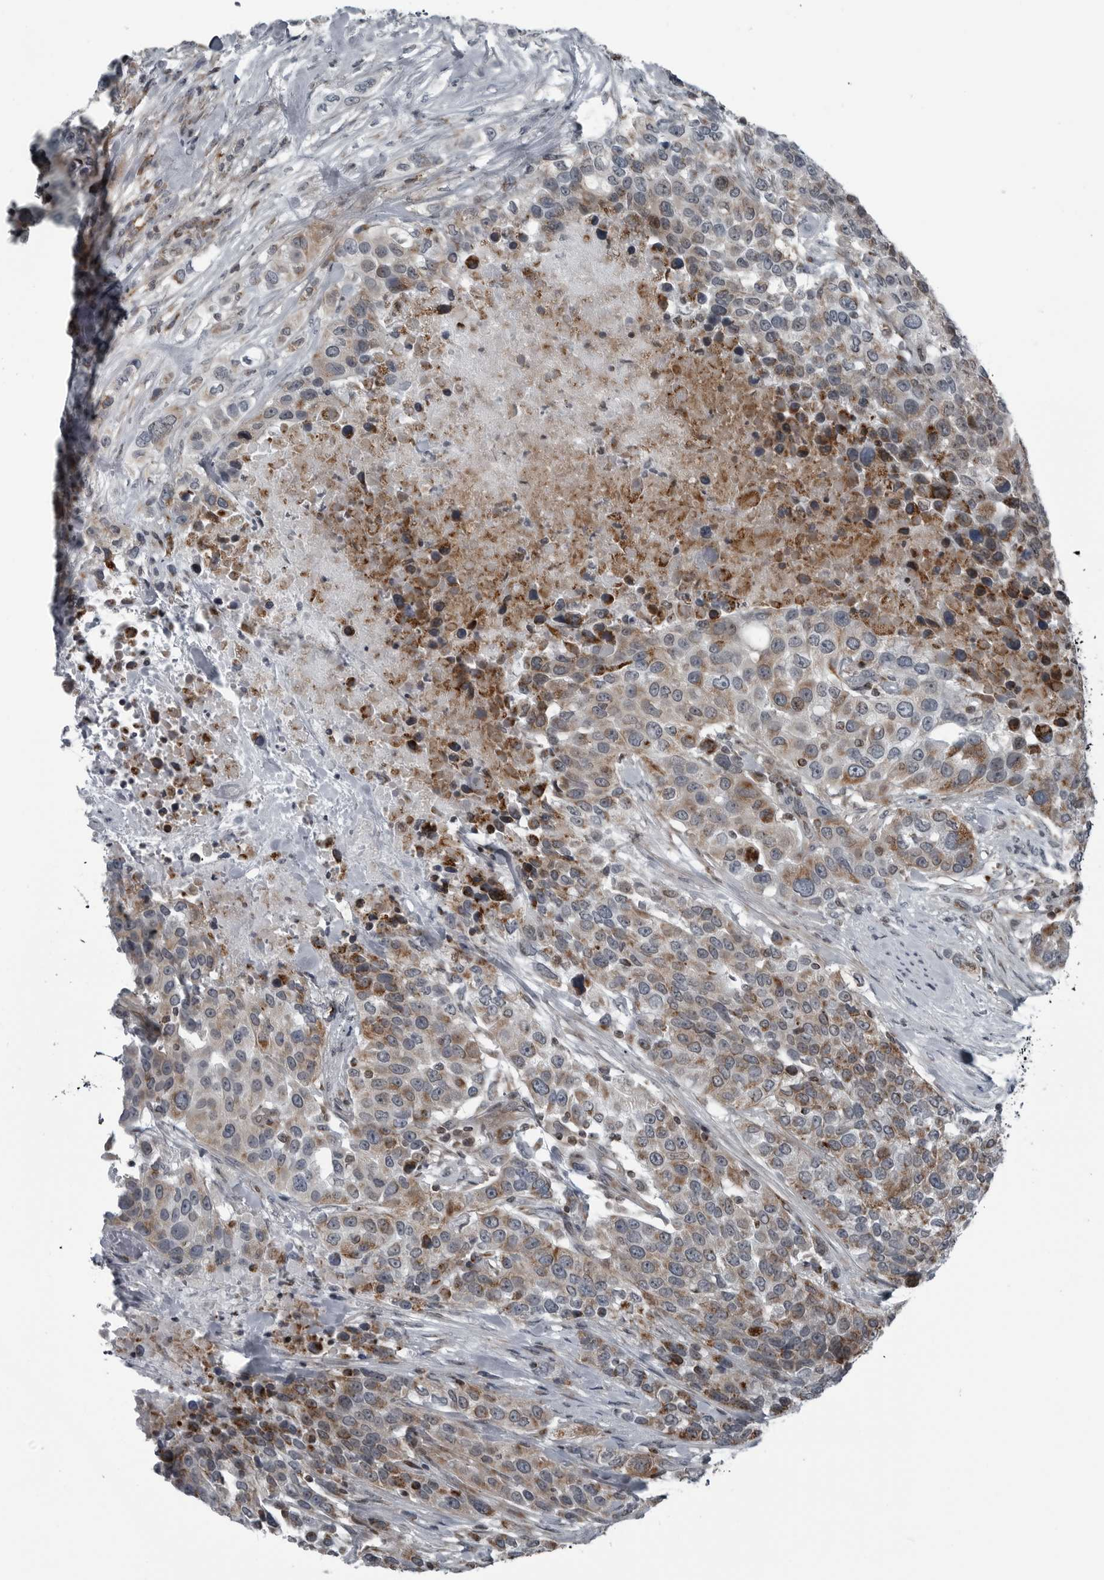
{"staining": {"intensity": "moderate", "quantity": ">75%", "location": "cytoplasmic/membranous"}, "tissue": "urothelial cancer", "cell_type": "Tumor cells", "image_type": "cancer", "snomed": [{"axis": "morphology", "description": "Urothelial carcinoma, High grade"}, {"axis": "topography", "description": "Urinary bladder"}], "caption": "Moderate cytoplasmic/membranous positivity for a protein is identified in about >75% of tumor cells of urothelial carcinoma (high-grade) using immunohistochemistry (IHC).", "gene": "GAK", "patient": {"sex": "female", "age": 80}}